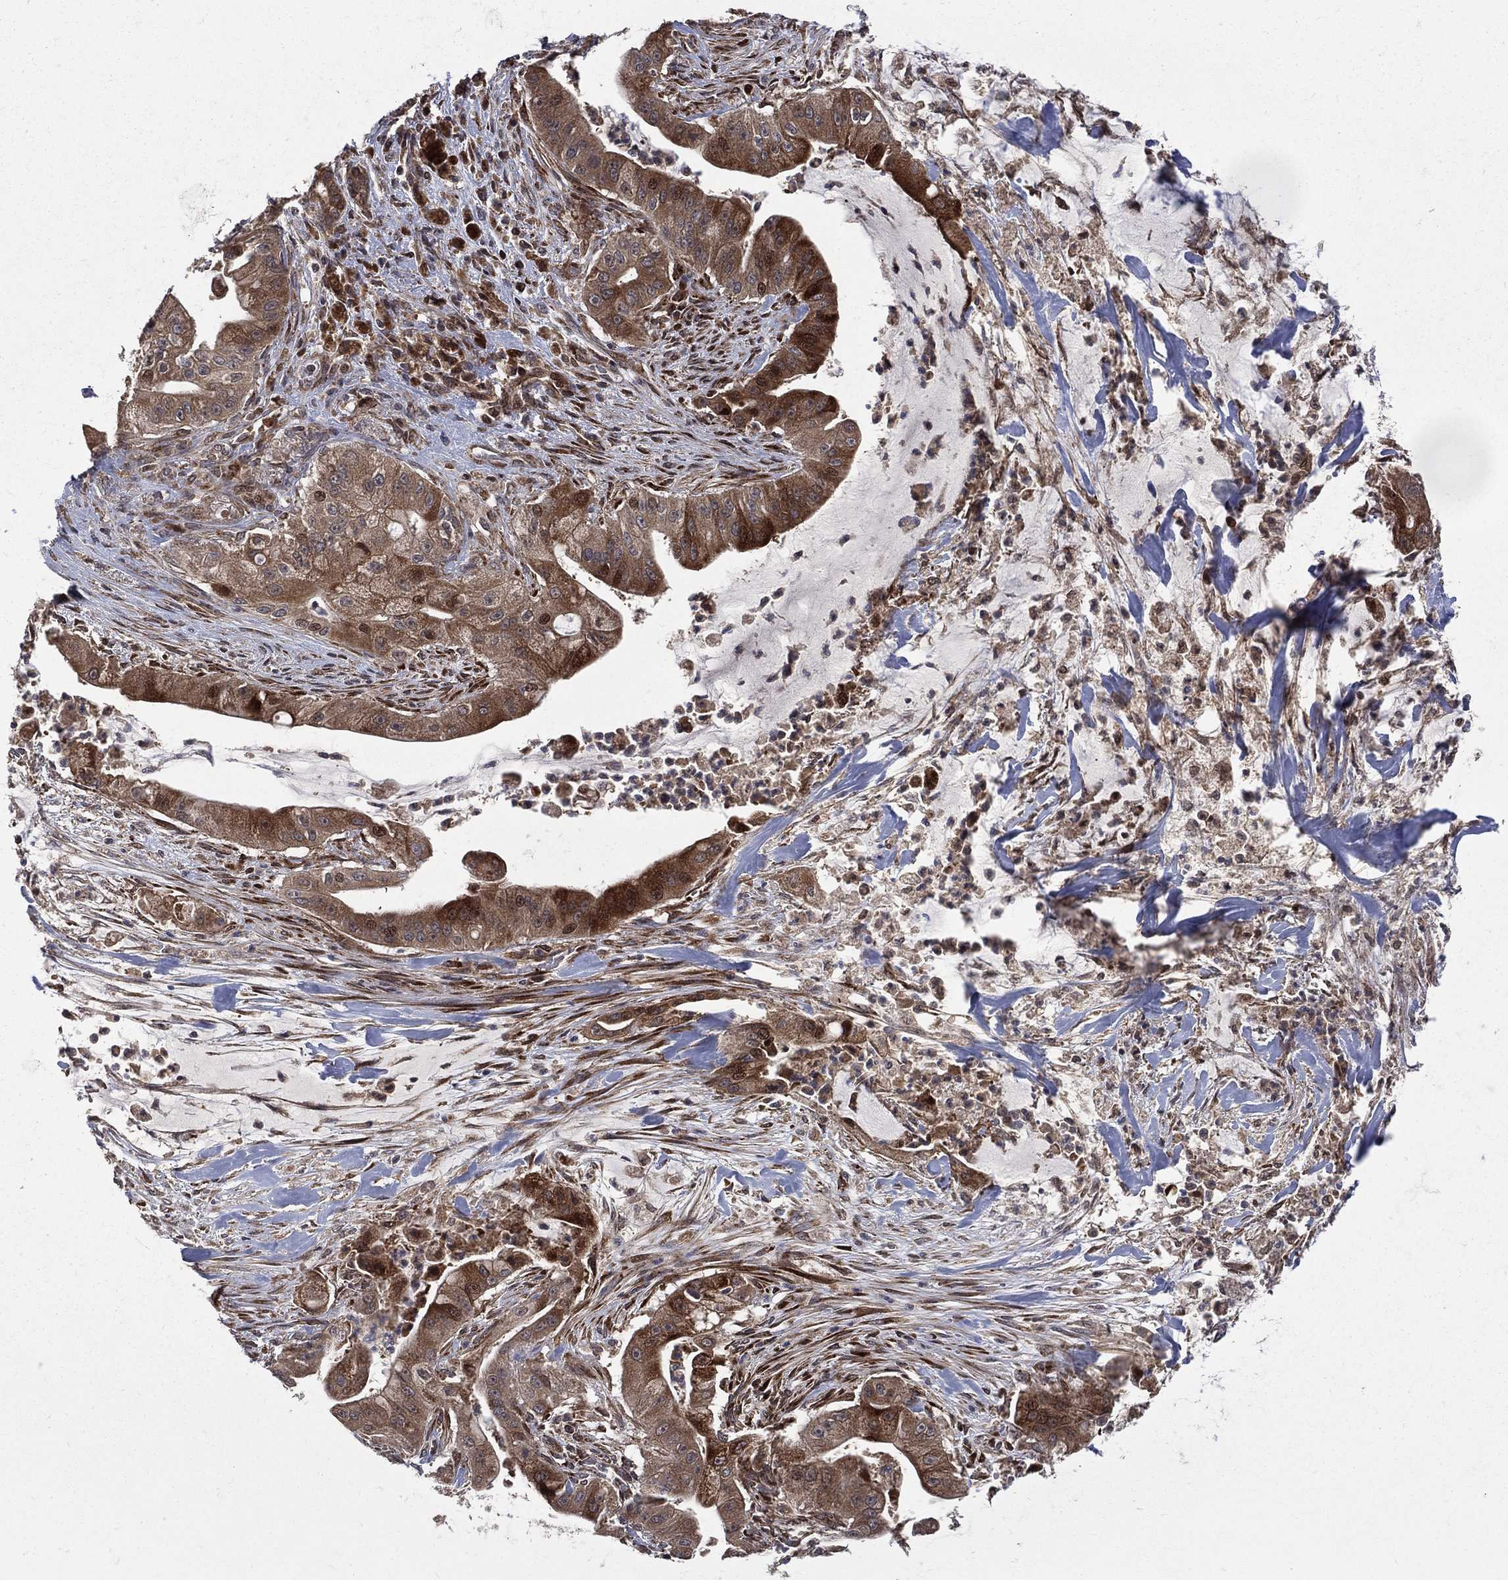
{"staining": {"intensity": "strong", "quantity": ">75%", "location": "cytoplasmic/membranous"}, "tissue": "pancreatic cancer", "cell_type": "Tumor cells", "image_type": "cancer", "snomed": [{"axis": "morphology", "description": "Normal tissue, NOS"}, {"axis": "morphology", "description": "Inflammation, NOS"}, {"axis": "morphology", "description": "Adenocarcinoma, NOS"}, {"axis": "topography", "description": "Pancreas"}], "caption": "Protein staining by IHC demonstrates strong cytoplasmic/membranous staining in approximately >75% of tumor cells in pancreatic adenocarcinoma.", "gene": "RAB11FIP4", "patient": {"sex": "male", "age": 57}}